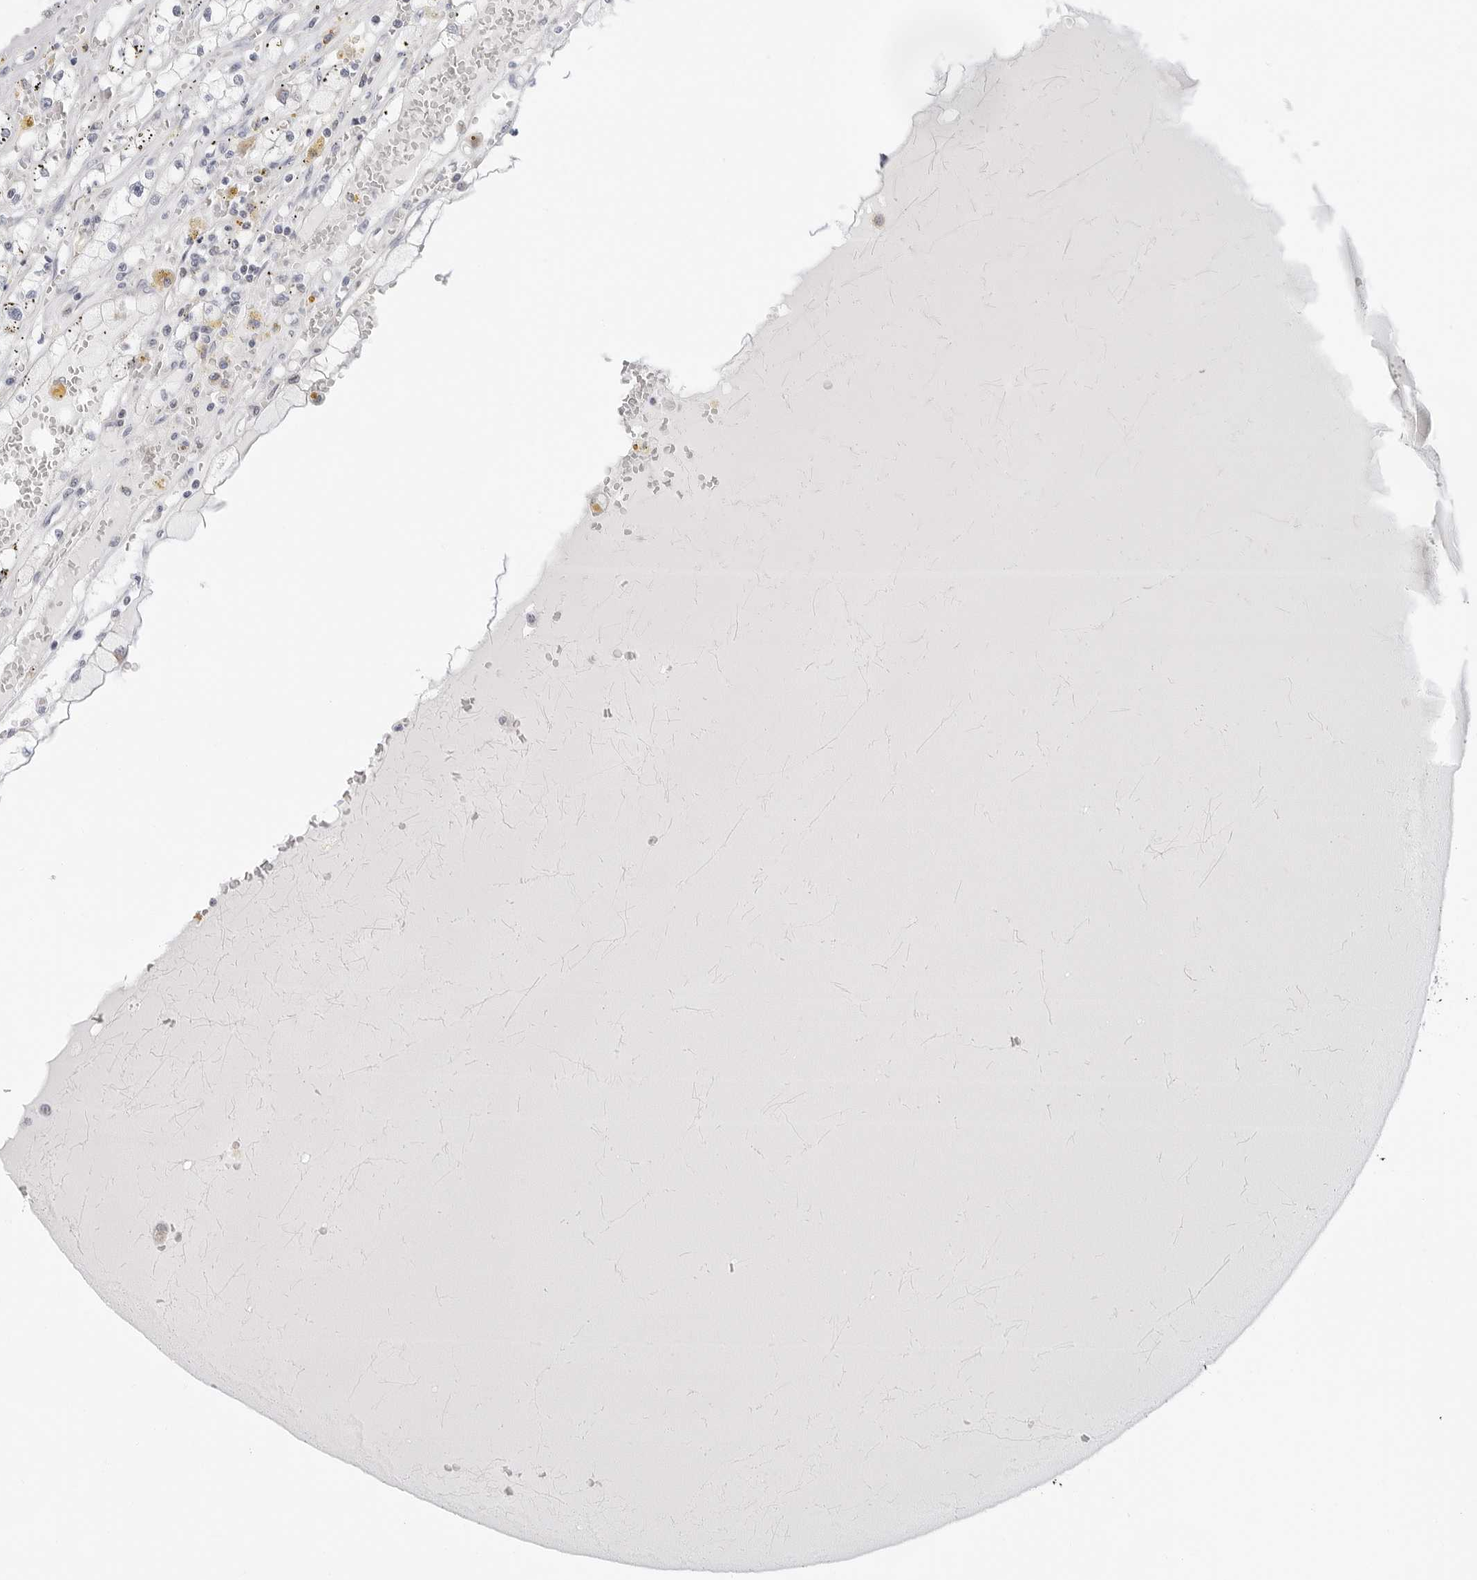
{"staining": {"intensity": "negative", "quantity": "none", "location": "none"}, "tissue": "renal cancer", "cell_type": "Tumor cells", "image_type": "cancer", "snomed": [{"axis": "morphology", "description": "Adenocarcinoma, NOS"}, {"axis": "topography", "description": "Kidney"}], "caption": "High magnification brightfield microscopy of renal cancer (adenocarcinoma) stained with DAB (brown) and counterstained with hematoxylin (blue): tumor cells show no significant expression.", "gene": "CIART", "patient": {"sex": "male", "age": 56}}